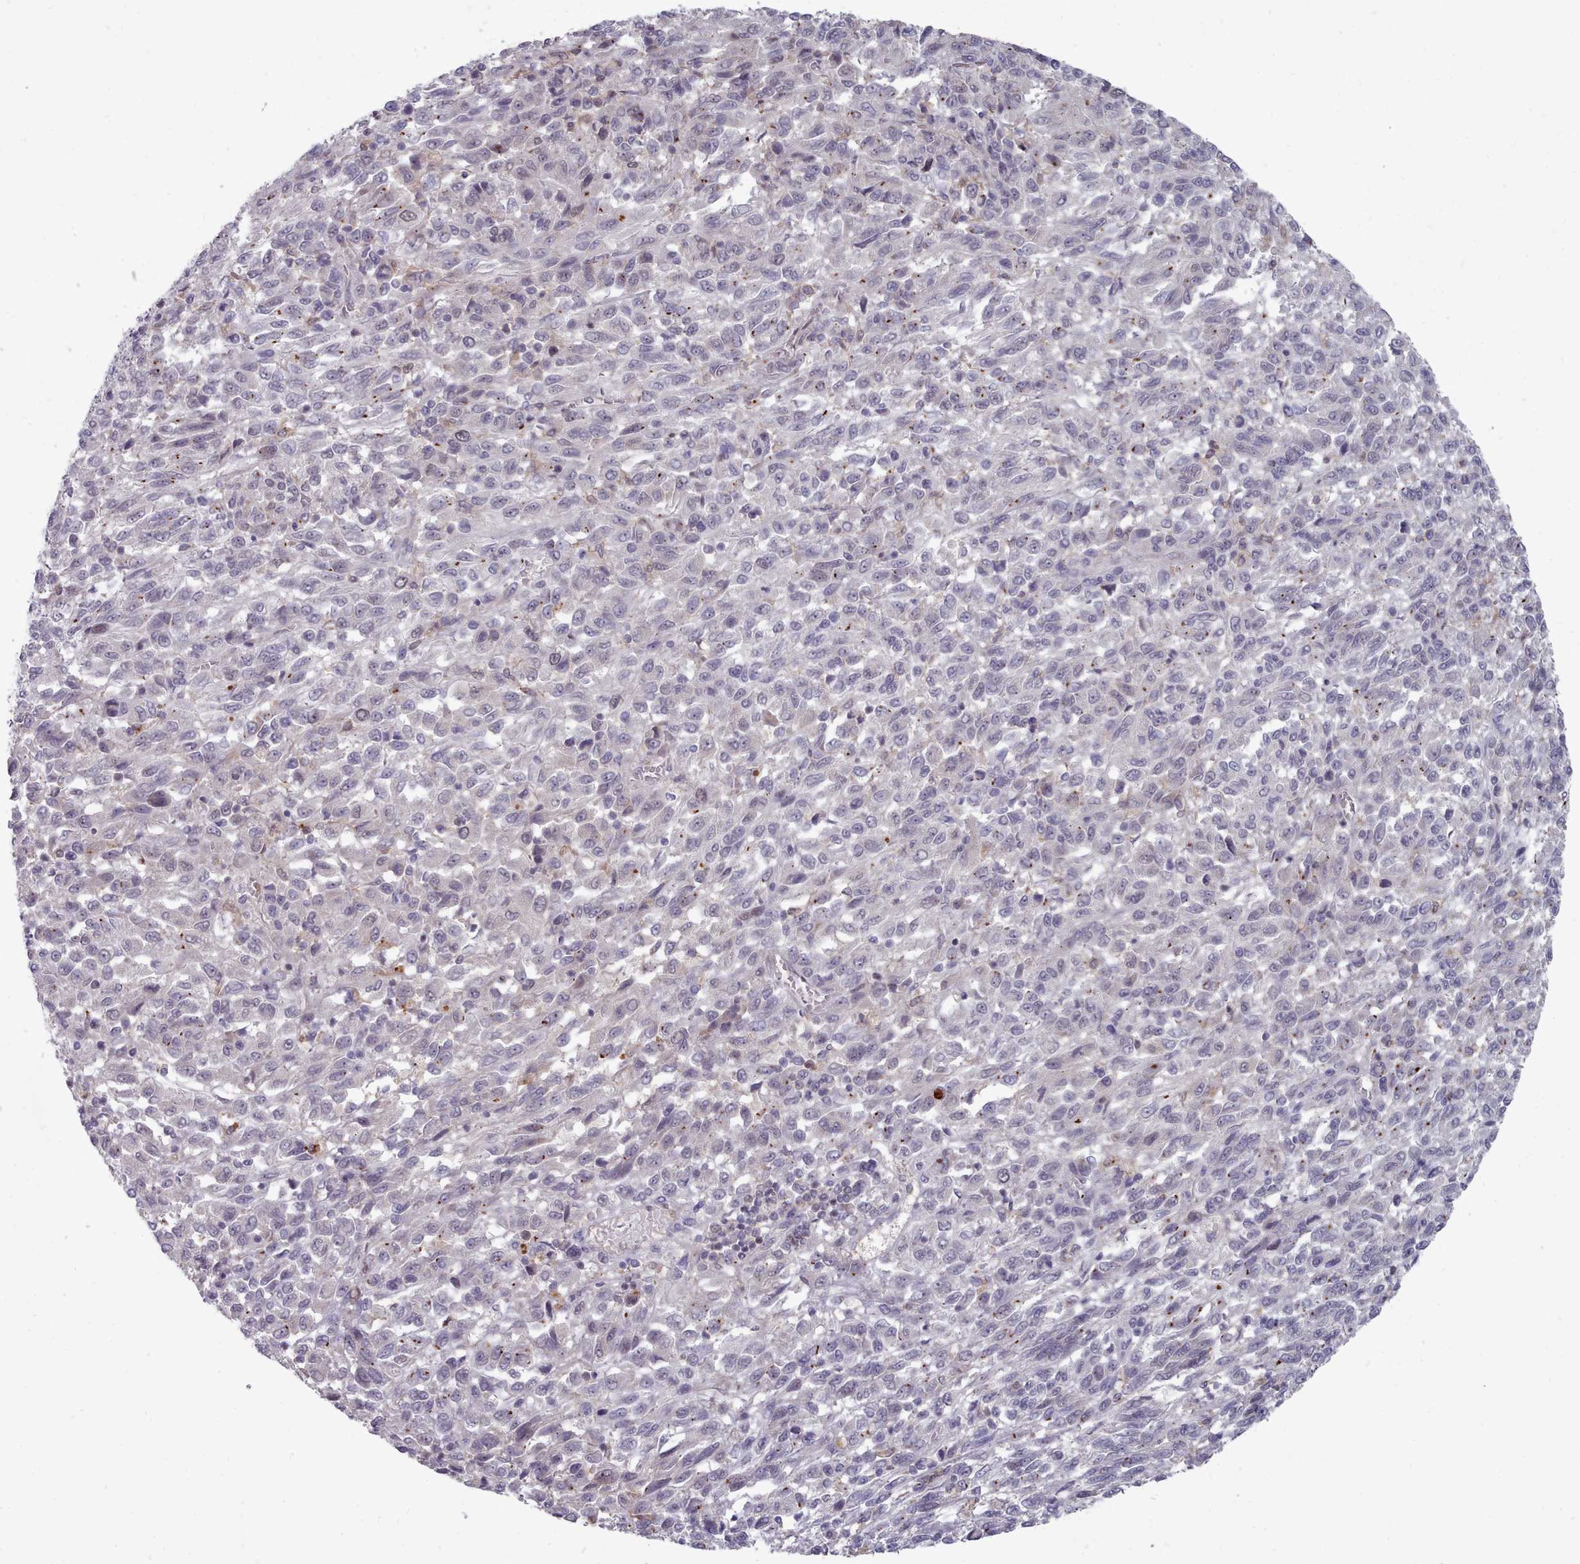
{"staining": {"intensity": "negative", "quantity": "none", "location": "none"}, "tissue": "melanoma", "cell_type": "Tumor cells", "image_type": "cancer", "snomed": [{"axis": "morphology", "description": "Malignant melanoma, Metastatic site"}, {"axis": "topography", "description": "Lung"}], "caption": "This is an IHC image of human malignant melanoma (metastatic site). There is no expression in tumor cells.", "gene": "GINS1", "patient": {"sex": "male", "age": 64}}